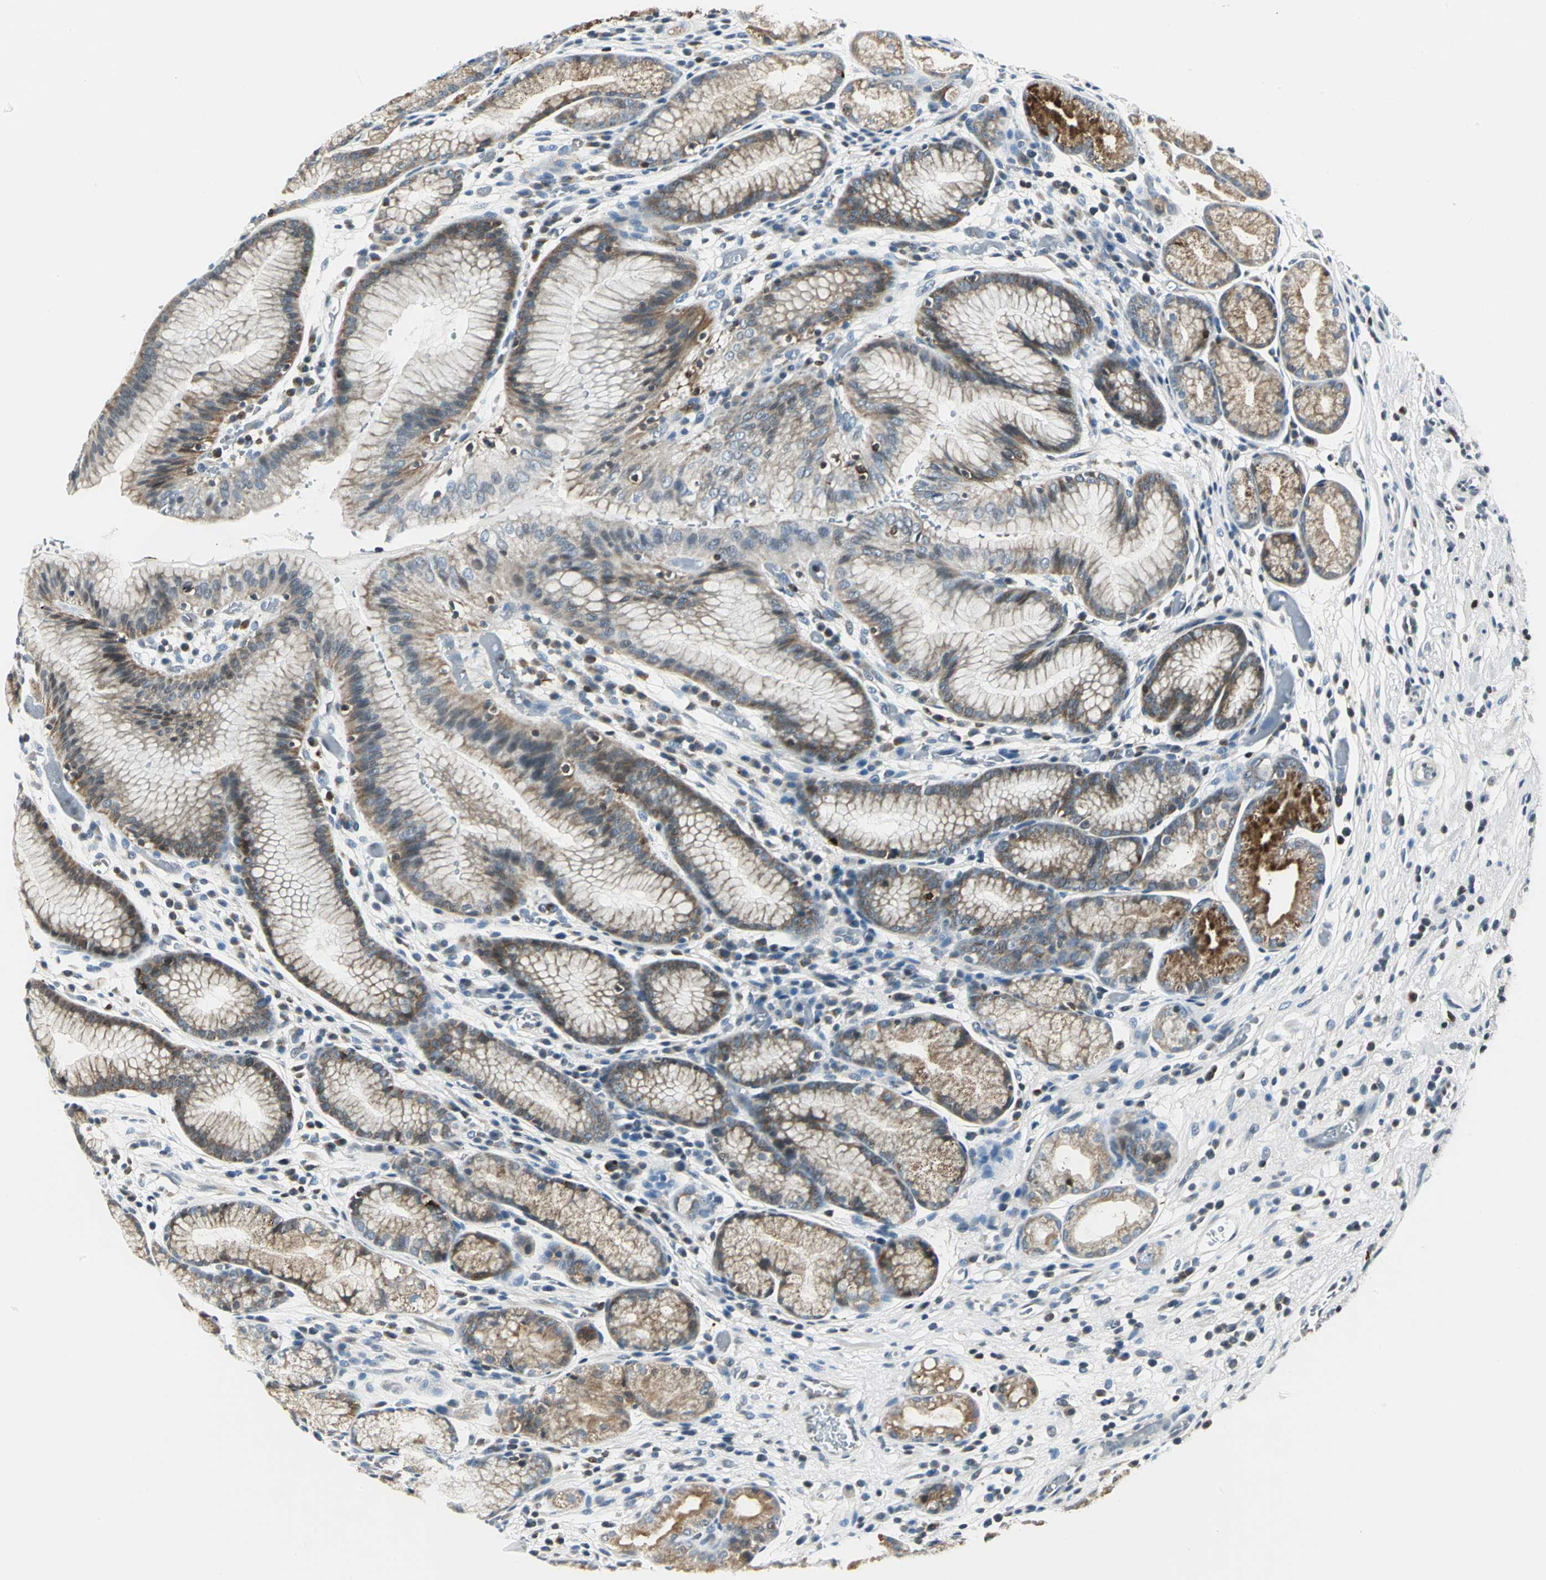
{"staining": {"intensity": "strong", "quantity": "25%-75%", "location": "cytoplasmic/membranous"}, "tissue": "stomach", "cell_type": "Glandular cells", "image_type": "normal", "snomed": [{"axis": "morphology", "description": "Normal tissue, NOS"}, {"axis": "morphology", "description": "Inflammation, NOS"}, {"axis": "topography", "description": "Stomach, lower"}], "caption": "Protein expression analysis of unremarkable stomach shows strong cytoplasmic/membranous staining in approximately 25%-75% of glandular cells.", "gene": "USP40", "patient": {"sex": "male", "age": 59}}